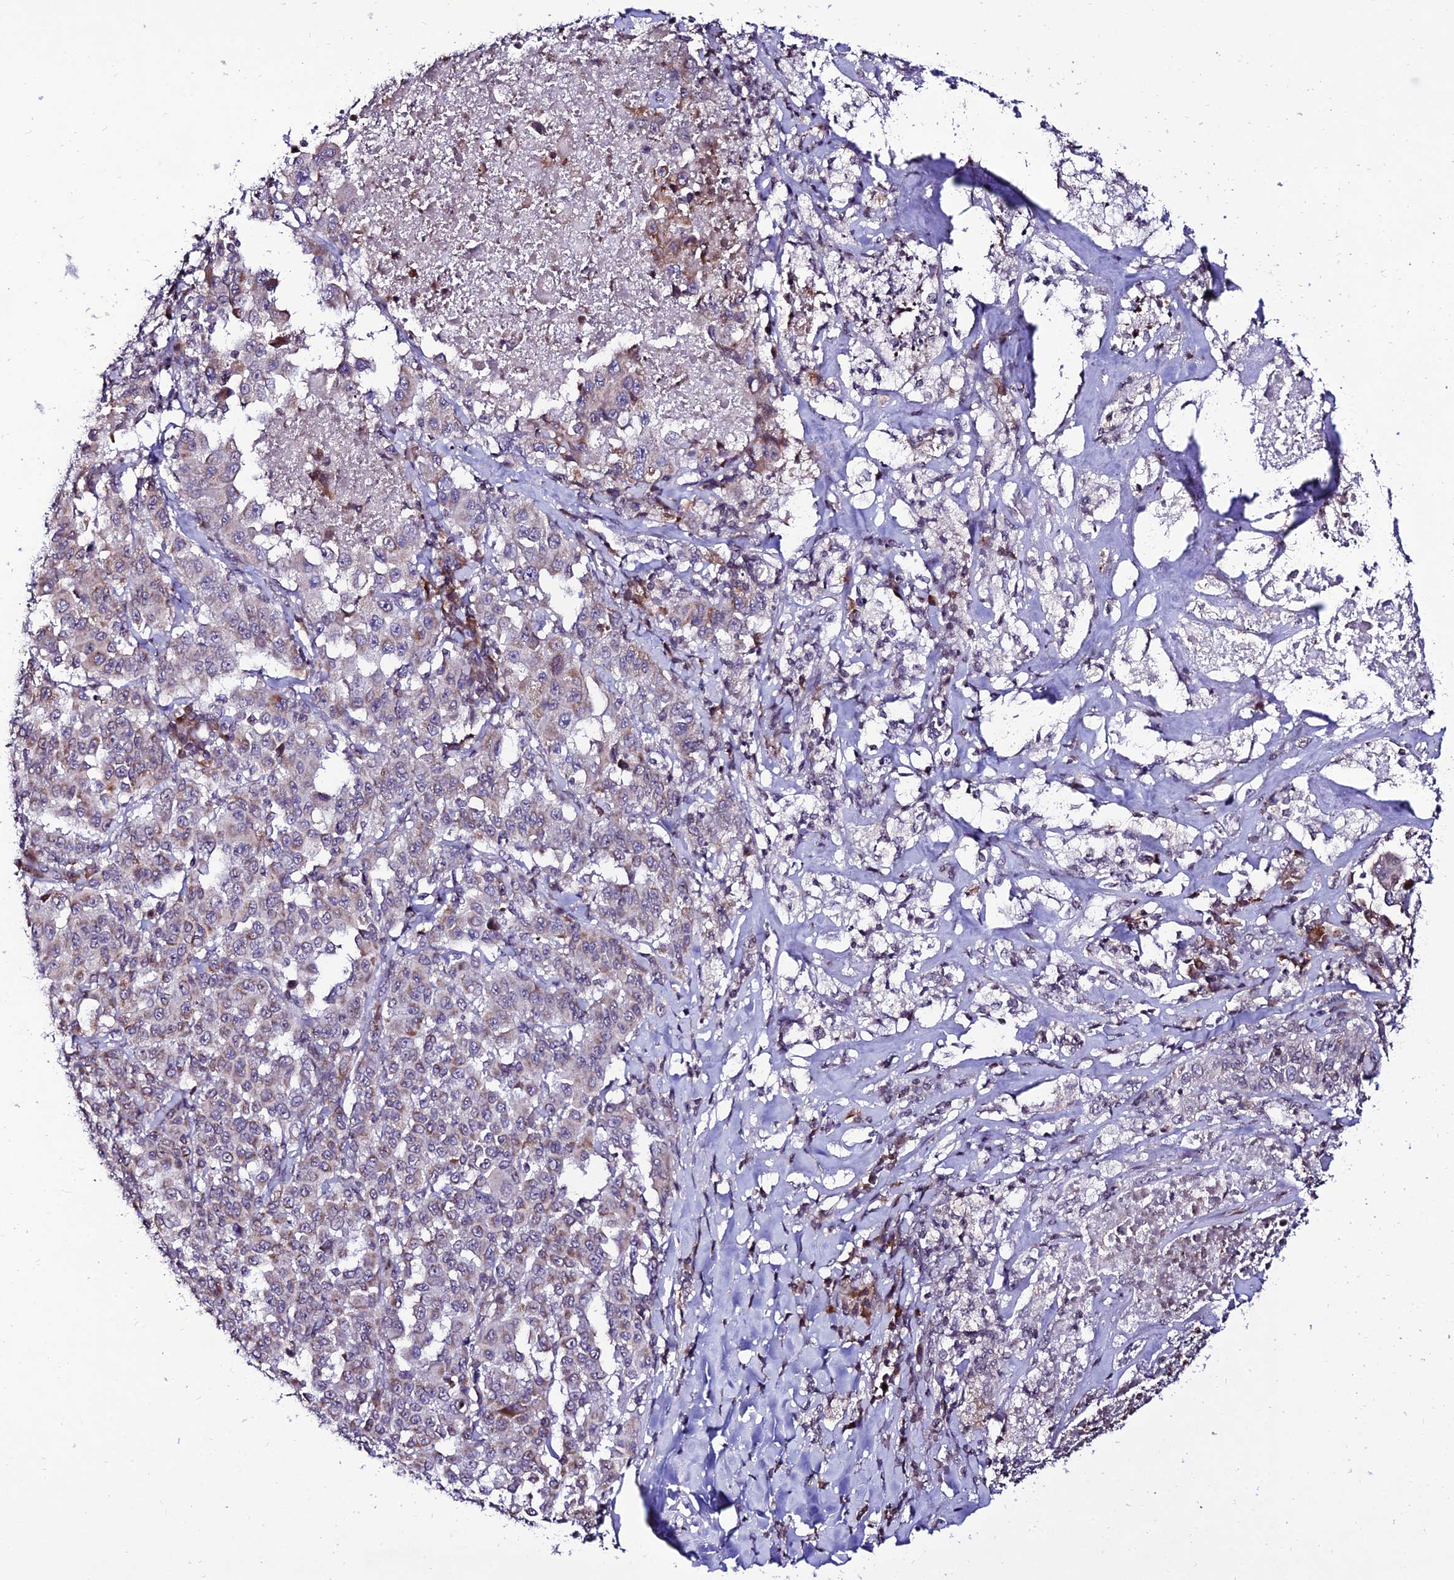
{"staining": {"intensity": "weak", "quantity": "25%-75%", "location": "cytoplasmic/membranous"}, "tissue": "melanoma", "cell_type": "Tumor cells", "image_type": "cancer", "snomed": [{"axis": "morphology", "description": "Malignant melanoma, Metastatic site"}, {"axis": "topography", "description": "Lymph node"}], "caption": "Protein analysis of melanoma tissue demonstrates weak cytoplasmic/membranous staining in about 25%-75% of tumor cells.", "gene": "CDNF", "patient": {"sex": "male", "age": 62}}